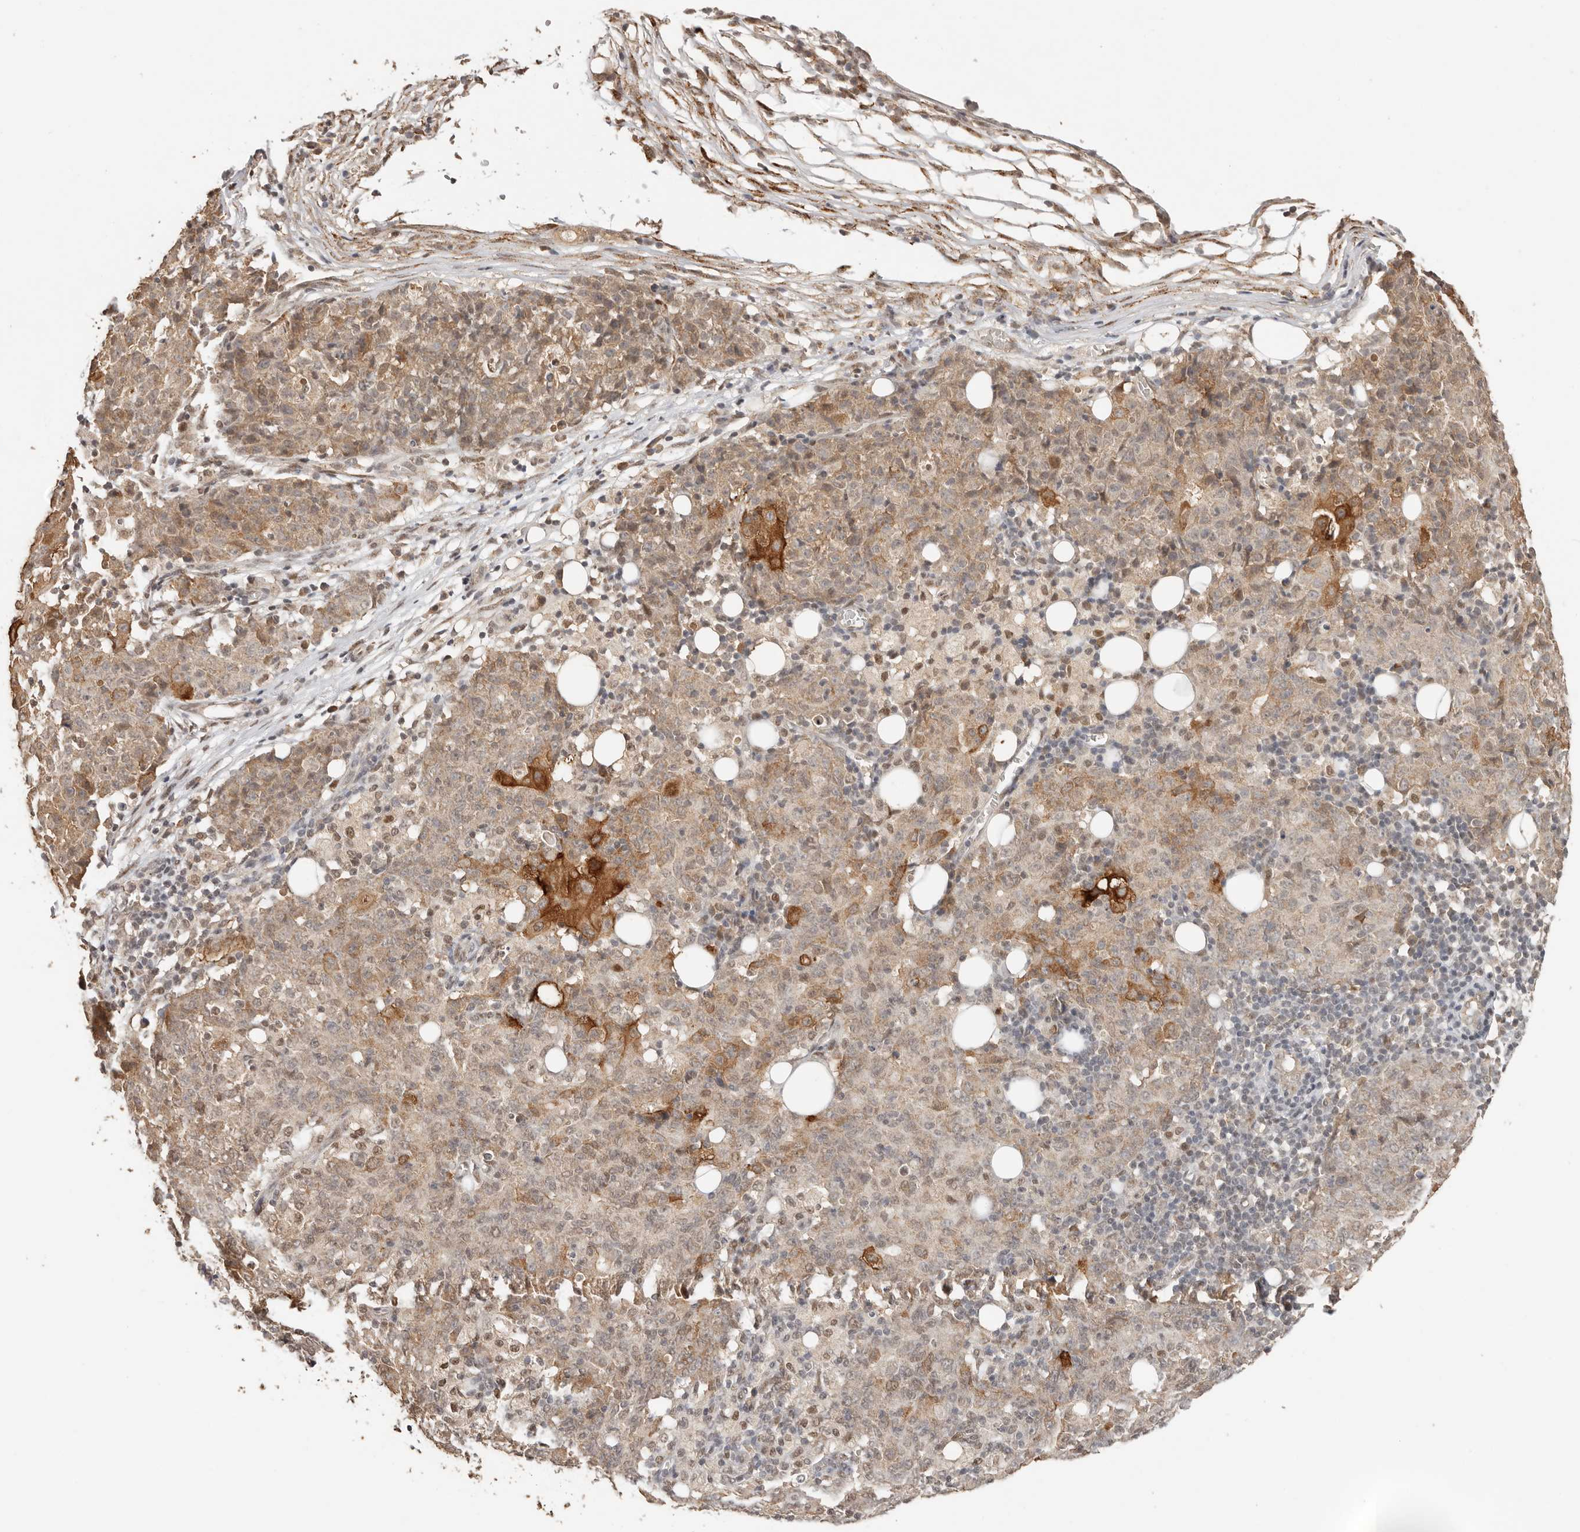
{"staining": {"intensity": "strong", "quantity": "<25%", "location": "cytoplasmic/membranous,nuclear"}, "tissue": "ovarian cancer", "cell_type": "Tumor cells", "image_type": "cancer", "snomed": [{"axis": "morphology", "description": "Carcinoma, endometroid"}, {"axis": "topography", "description": "Ovary"}], "caption": "Ovarian endometroid carcinoma tissue shows strong cytoplasmic/membranous and nuclear staining in approximately <25% of tumor cells, visualized by immunohistochemistry.", "gene": "SEC14L1", "patient": {"sex": "female", "age": 42}}